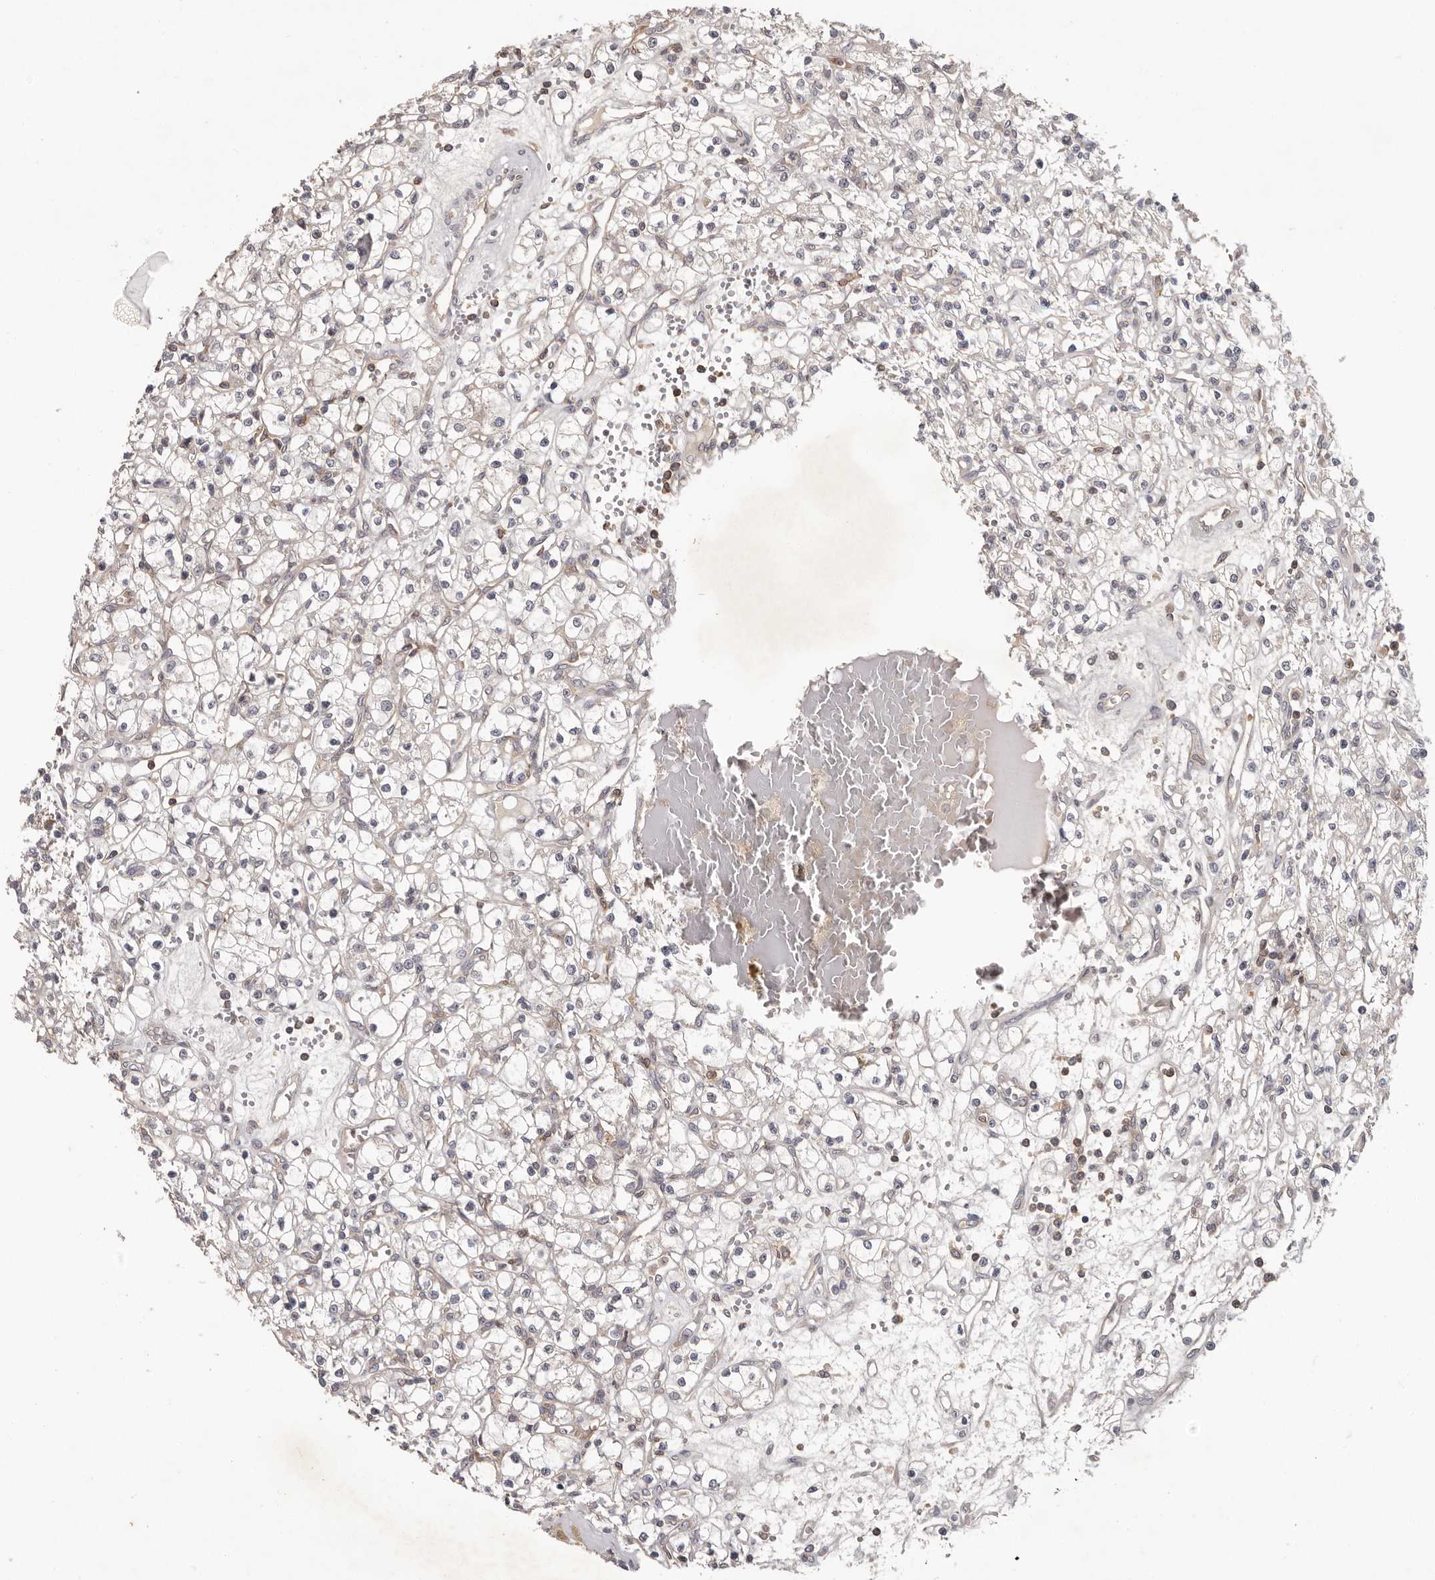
{"staining": {"intensity": "negative", "quantity": "none", "location": "none"}, "tissue": "renal cancer", "cell_type": "Tumor cells", "image_type": "cancer", "snomed": [{"axis": "morphology", "description": "Adenocarcinoma, NOS"}, {"axis": "topography", "description": "Kidney"}], "caption": "DAB (3,3'-diaminobenzidine) immunohistochemical staining of human renal adenocarcinoma reveals no significant staining in tumor cells. The staining was performed using DAB (3,3'-diaminobenzidine) to visualize the protein expression in brown, while the nuclei were stained in blue with hematoxylin (Magnification: 20x).", "gene": "ANKRD44", "patient": {"sex": "female", "age": 59}}